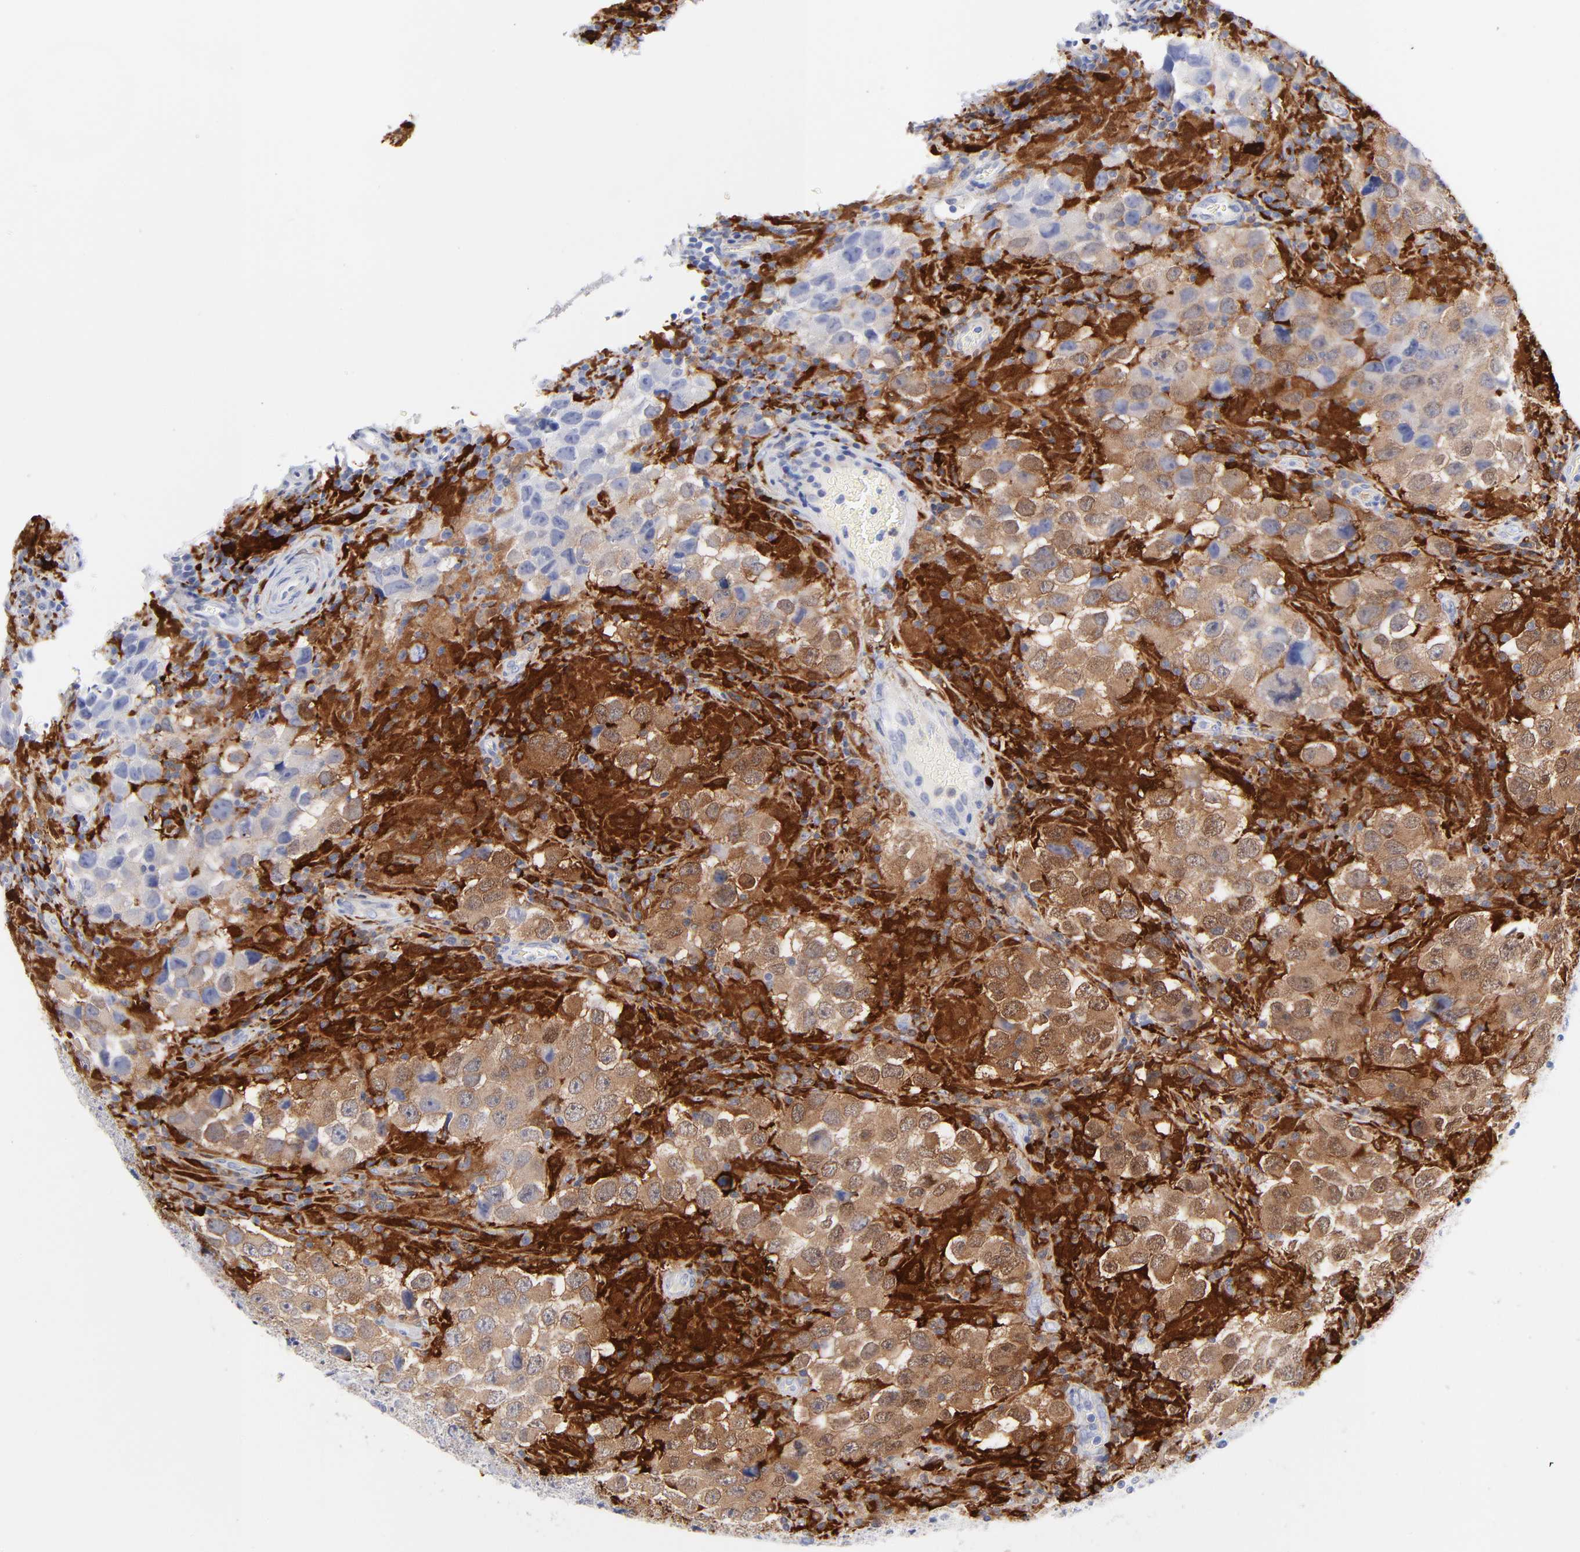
{"staining": {"intensity": "moderate", "quantity": "25%-75%", "location": "cytoplasmic/membranous"}, "tissue": "testis cancer", "cell_type": "Tumor cells", "image_type": "cancer", "snomed": [{"axis": "morphology", "description": "Carcinoma, Embryonal, NOS"}, {"axis": "topography", "description": "Testis"}], "caption": "Testis embryonal carcinoma stained for a protein (brown) displays moderate cytoplasmic/membranous positive positivity in about 25%-75% of tumor cells.", "gene": "IFIT2", "patient": {"sex": "male", "age": 21}}